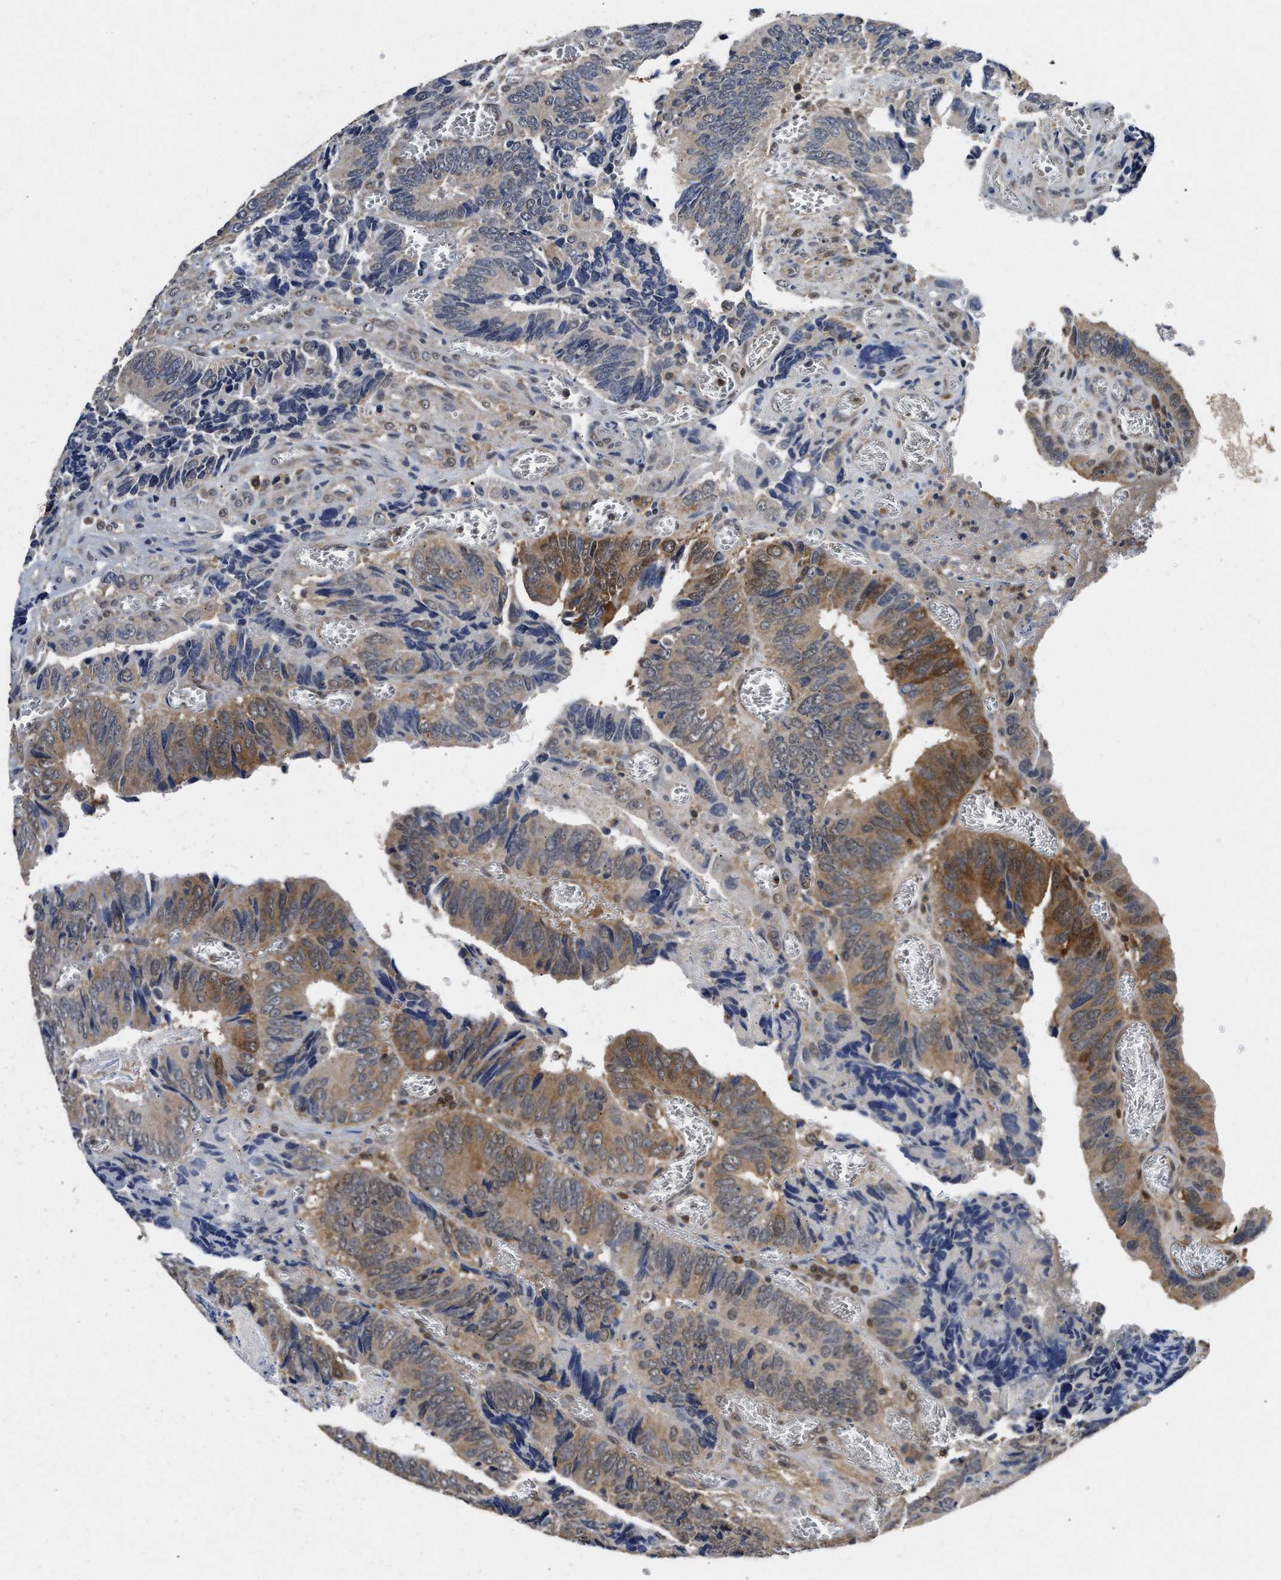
{"staining": {"intensity": "moderate", "quantity": "25%-75%", "location": "cytoplasmic/membranous"}, "tissue": "colorectal cancer", "cell_type": "Tumor cells", "image_type": "cancer", "snomed": [{"axis": "morphology", "description": "Adenocarcinoma, NOS"}, {"axis": "topography", "description": "Colon"}], "caption": "Approximately 25%-75% of tumor cells in colorectal adenocarcinoma reveal moderate cytoplasmic/membranous protein positivity as visualized by brown immunohistochemical staining.", "gene": "ACAT2", "patient": {"sex": "male", "age": 72}}